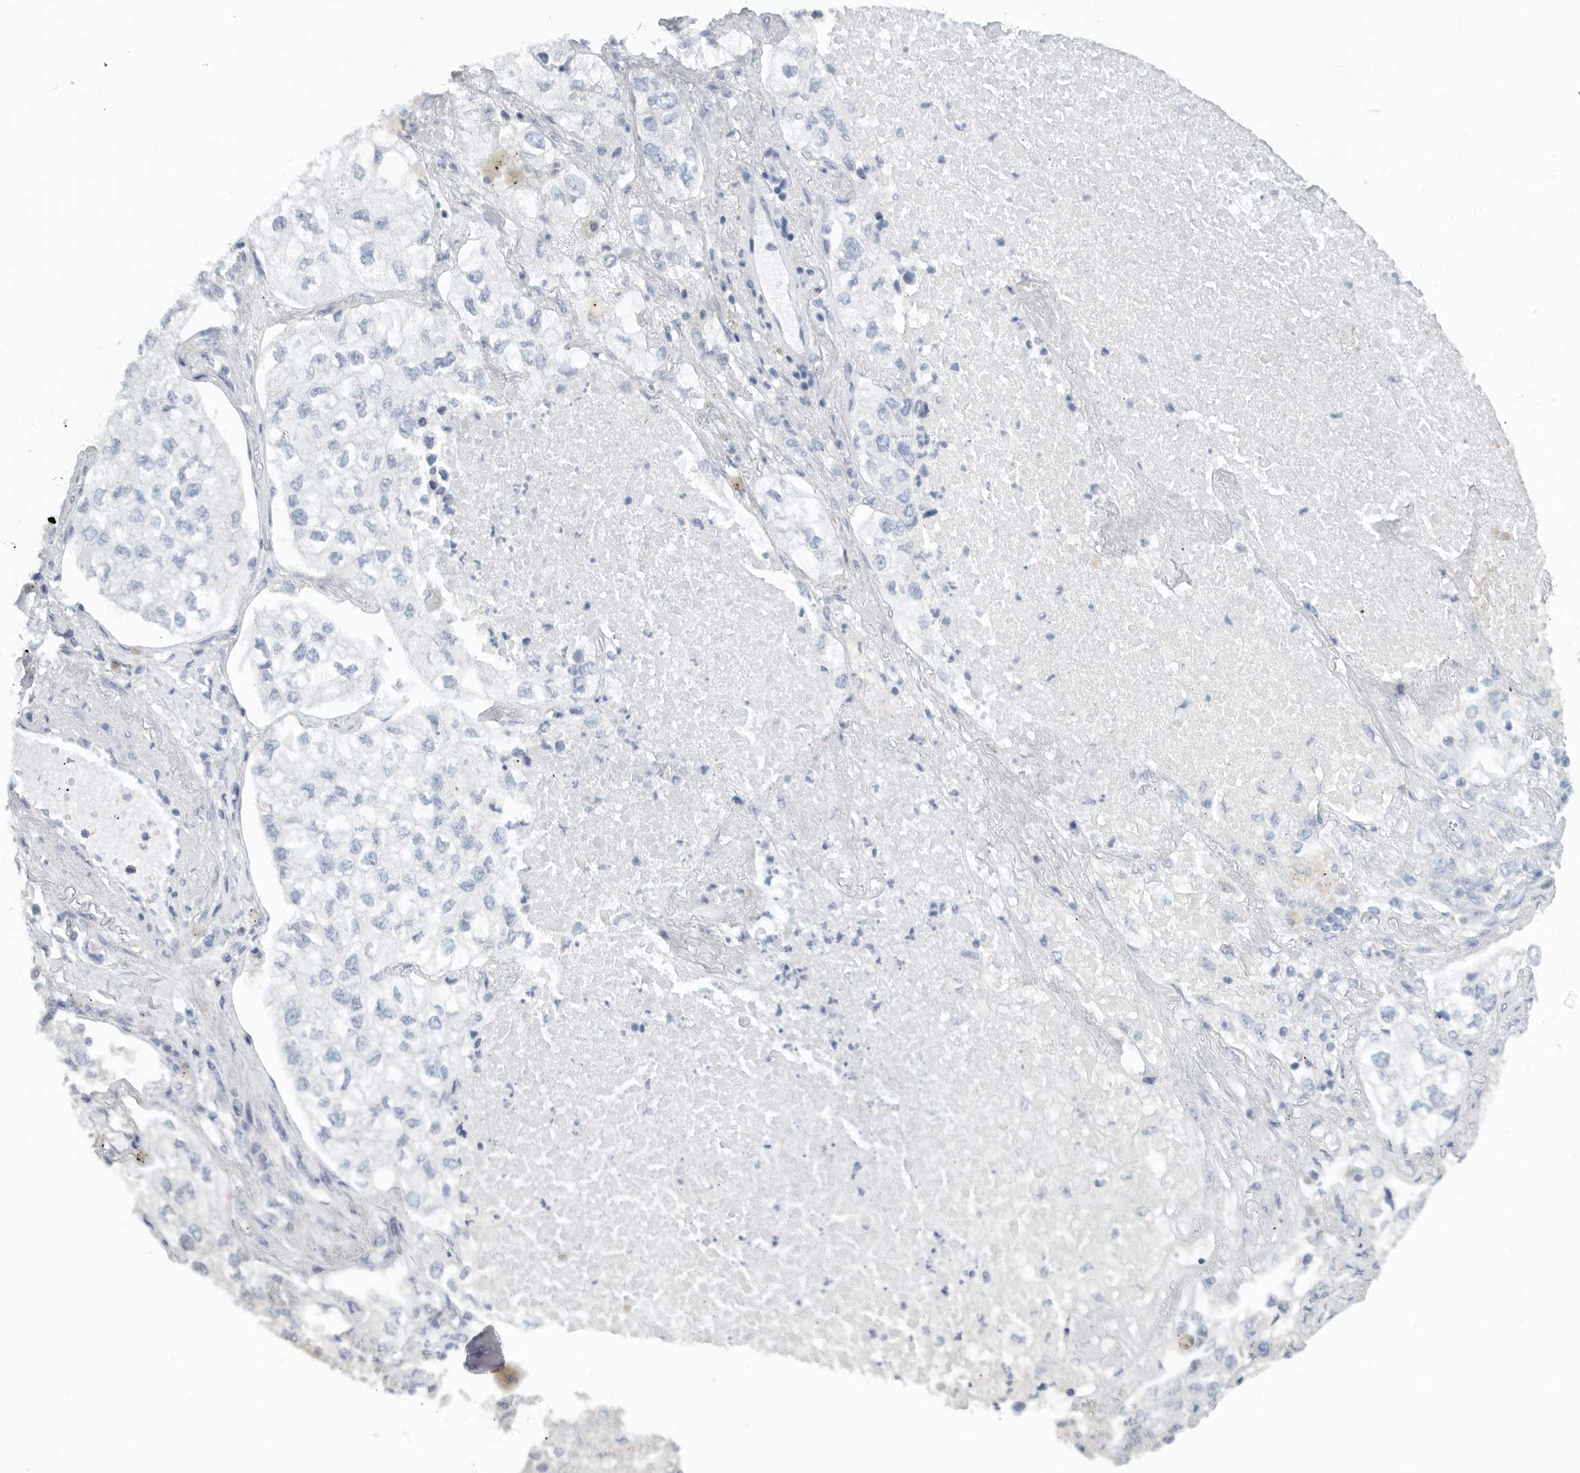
{"staining": {"intensity": "negative", "quantity": "none", "location": "none"}, "tissue": "lung cancer", "cell_type": "Tumor cells", "image_type": "cancer", "snomed": [{"axis": "morphology", "description": "Adenocarcinoma, NOS"}, {"axis": "topography", "description": "Lung"}], "caption": "IHC of lung cancer (adenocarcinoma) shows no expression in tumor cells. The staining was performed using DAB (3,3'-diaminobenzidine) to visualize the protein expression in brown, while the nuclei were stained in blue with hematoxylin (Magnification: 20x).", "gene": "PAM", "patient": {"sex": "male", "age": 63}}